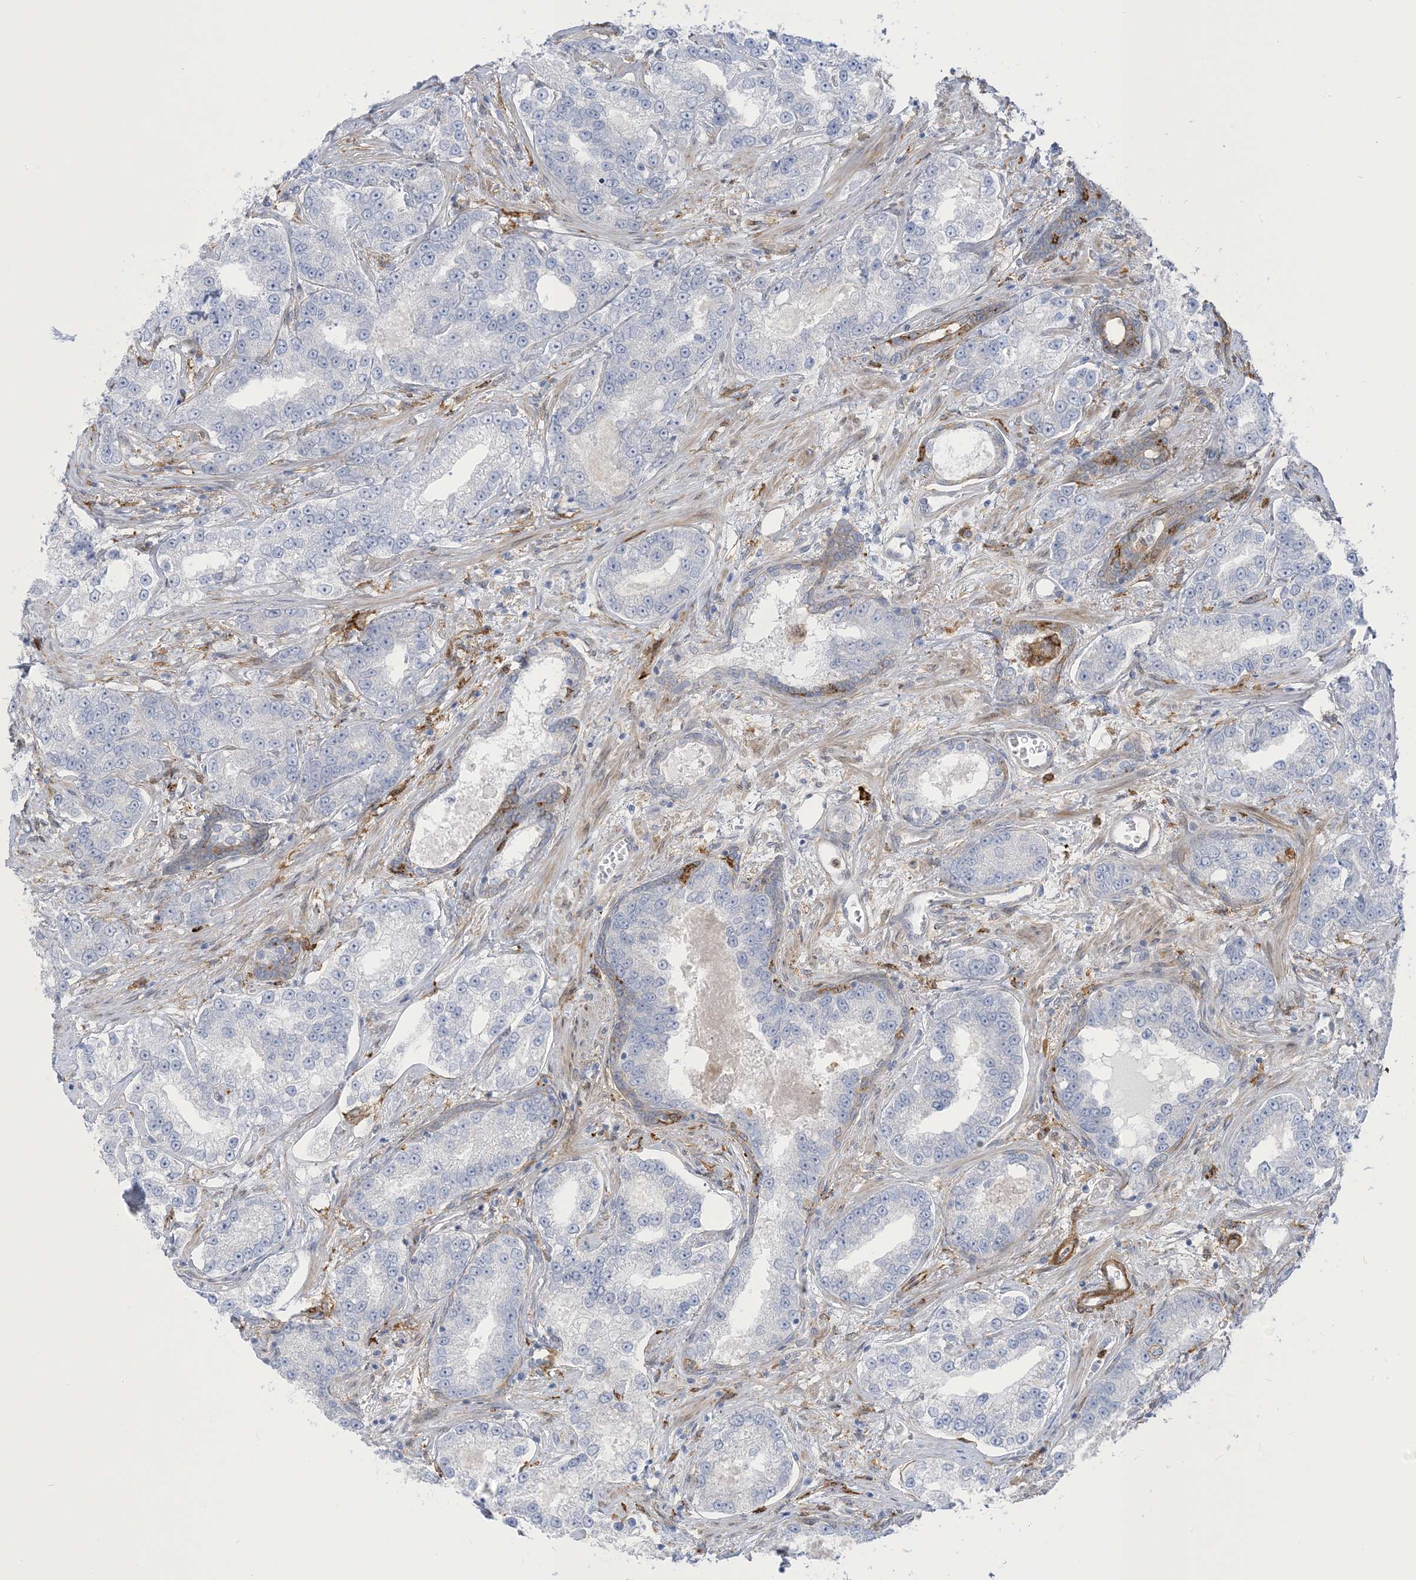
{"staining": {"intensity": "negative", "quantity": "none", "location": "none"}, "tissue": "prostate cancer", "cell_type": "Tumor cells", "image_type": "cancer", "snomed": [{"axis": "morphology", "description": "Normal tissue, NOS"}, {"axis": "morphology", "description": "Adenocarcinoma, High grade"}, {"axis": "topography", "description": "Prostate"}], "caption": "A histopathology image of adenocarcinoma (high-grade) (prostate) stained for a protein shows no brown staining in tumor cells.", "gene": "ICMT", "patient": {"sex": "male", "age": 83}}